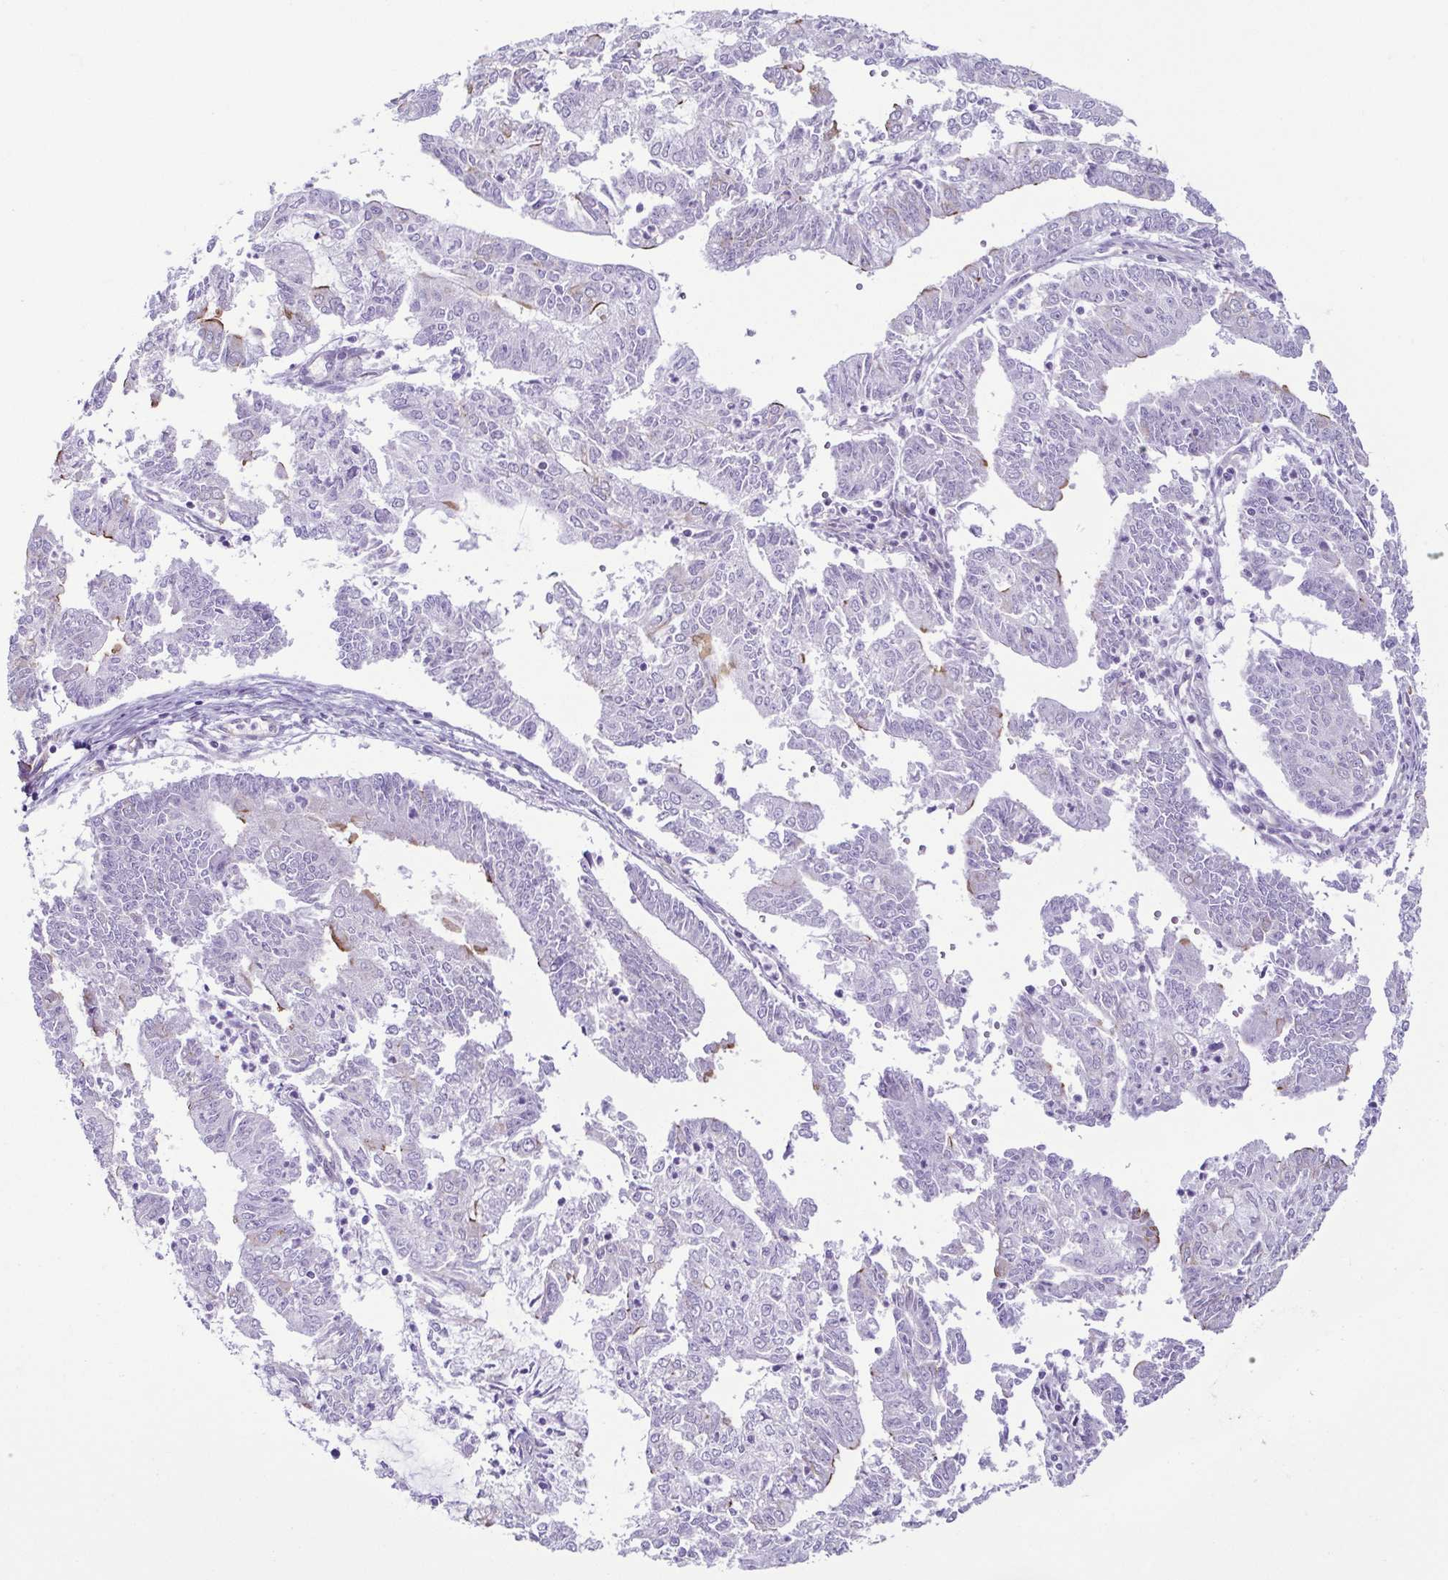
{"staining": {"intensity": "negative", "quantity": "none", "location": "none"}, "tissue": "endometrial cancer", "cell_type": "Tumor cells", "image_type": "cancer", "snomed": [{"axis": "morphology", "description": "Adenocarcinoma, NOS"}, {"axis": "topography", "description": "Endometrium"}], "caption": "An image of endometrial cancer (adenocarcinoma) stained for a protein shows no brown staining in tumor cells. The staining was performed using DAB (3,3'-diaminobenzidine) to visualize the protein expression in brown, while the nuclei were stained in blue with hematoxylin (Magnification: 20x).", "gene": "CASP14", "patient": {"sex": "female", "age": 61}}